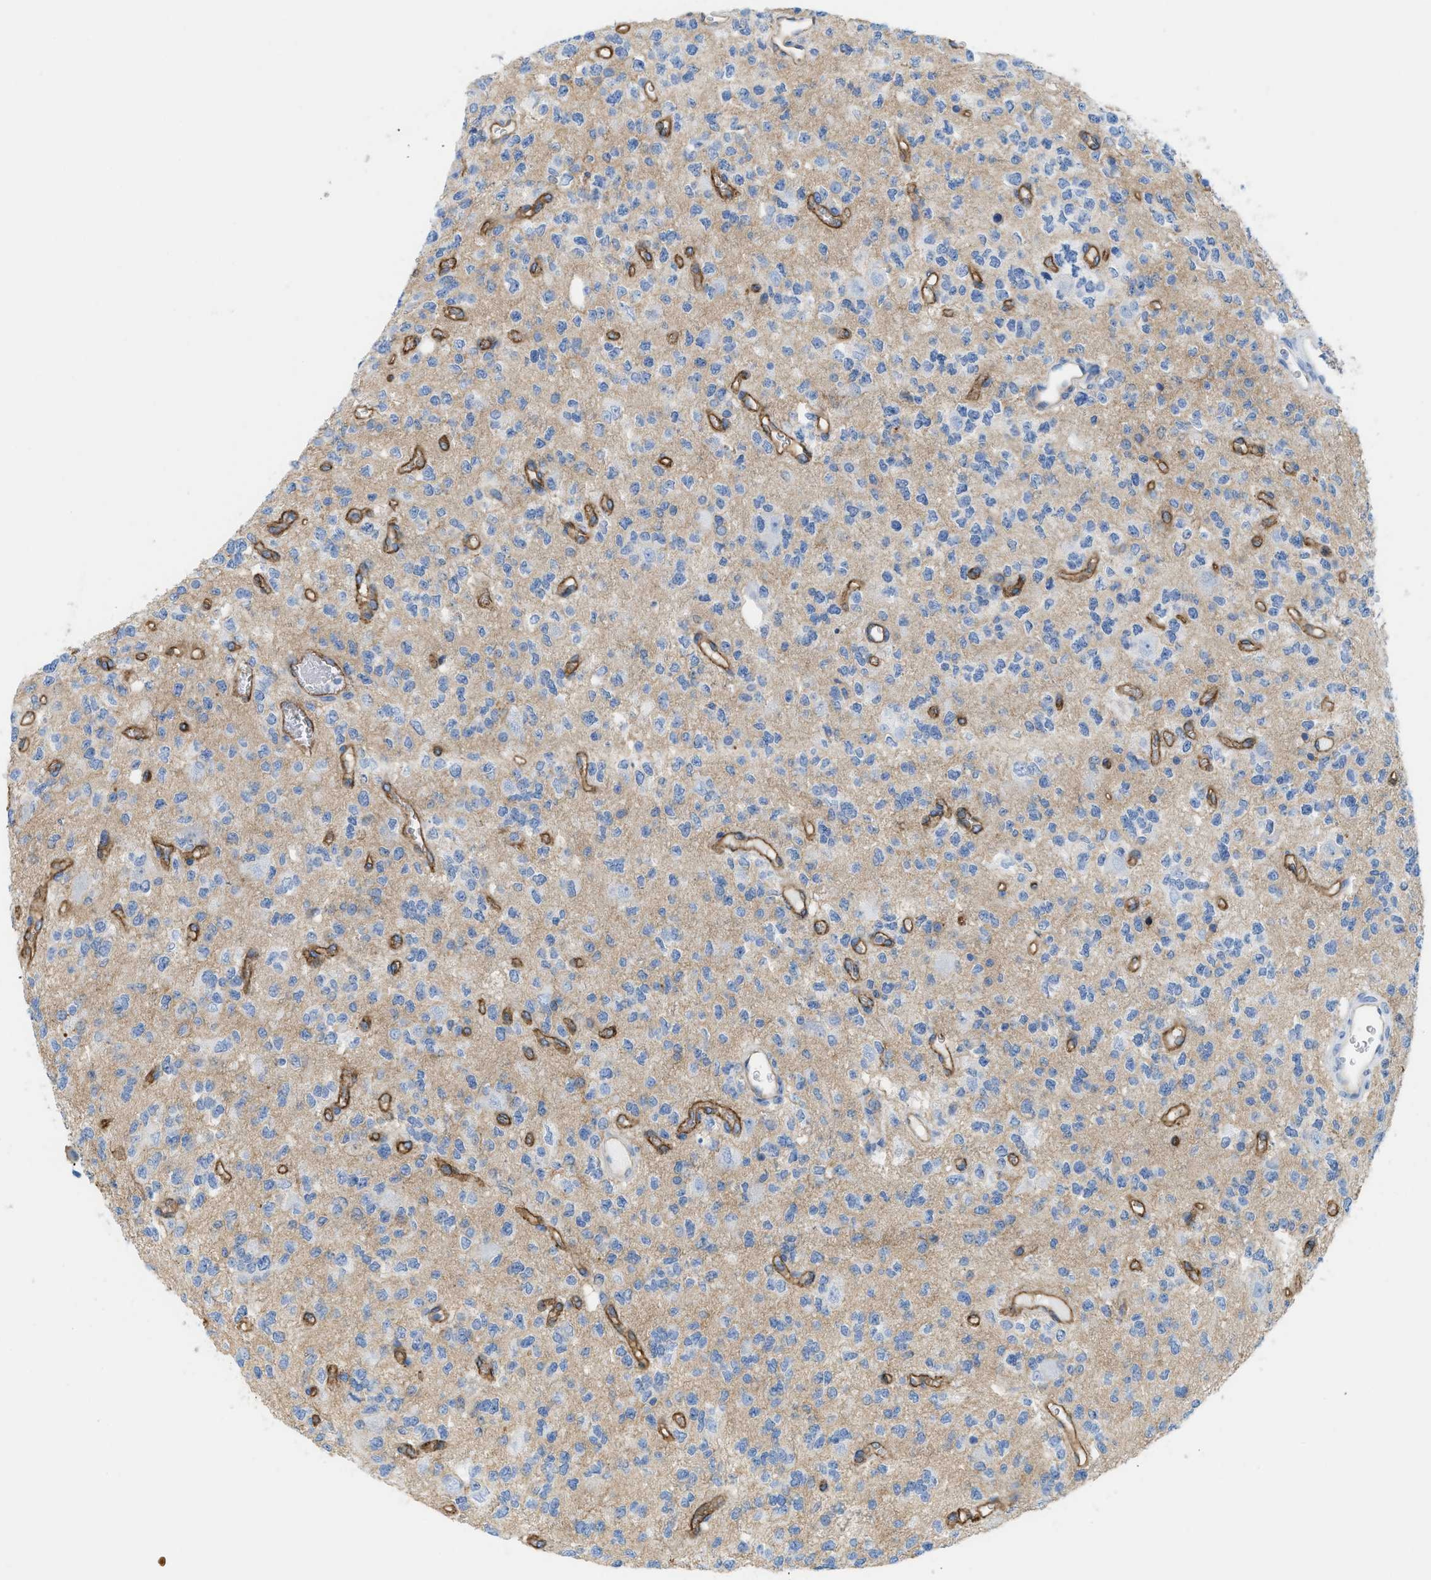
{"staining": {"intensity": "negative", "quantity": "none", "location": "none"}, "tissue": "glioma", "cell_type": "Tumor cells", "image_type": "cancer", "snomed": [{"axis": "morphology", "description": "Glioma, malignant, Low grade"}, {"axis": "topography", "description": "Brain"}], "caption": "High magnification brightfield microscopy of malignant low-grade glioma stained with DAB (3,3'-diaminobenzidine) (brown) and counterstained with hematoxylin (blue): tumor cells show no significant positivity.", "gene": "SLC3A2", "patient": {"sex": "male", "age": 38}}